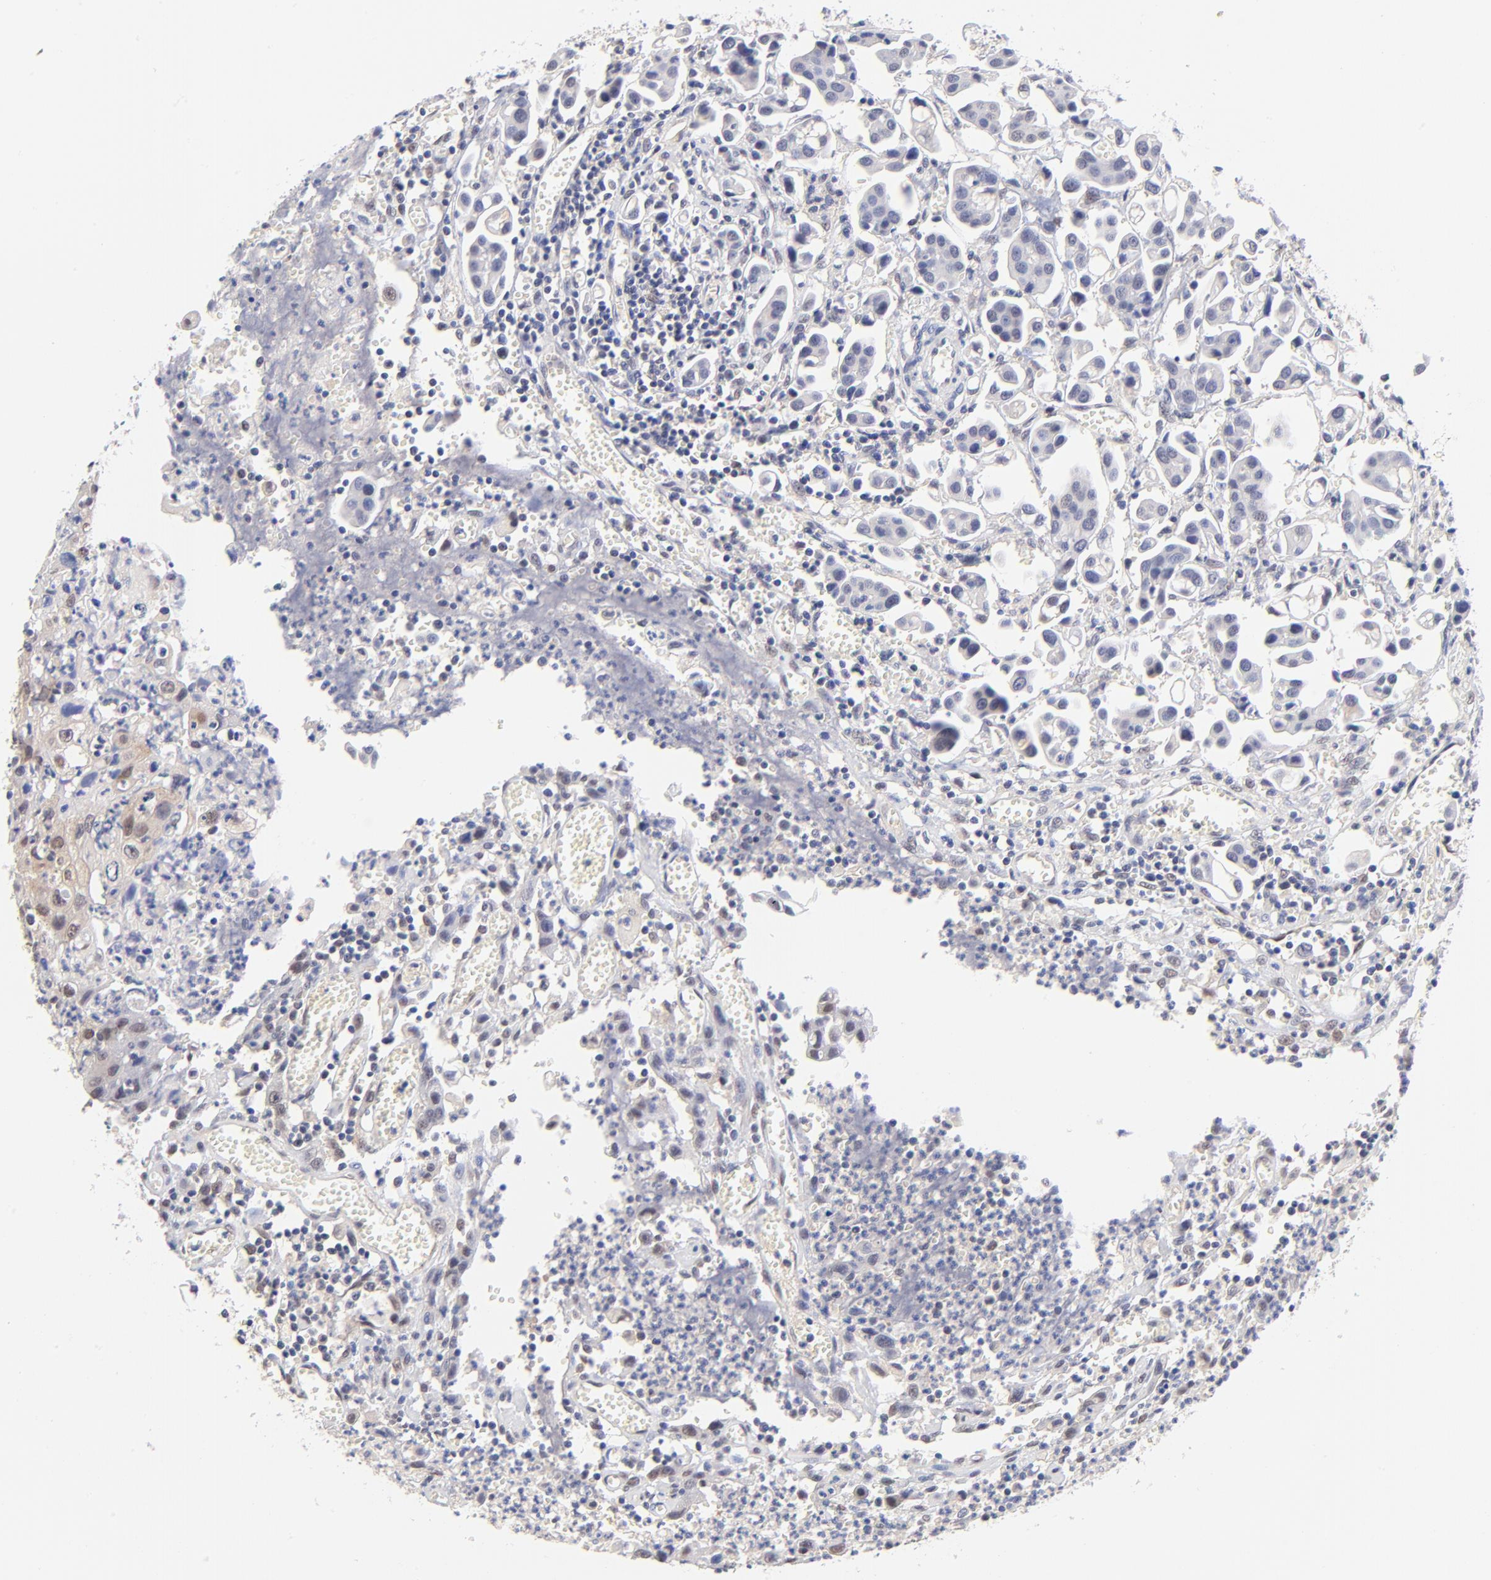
{"staining": {"intensity": "weak", "quantity": ">75%", "location": "cytoplasmic/membranous"}, "tissue": "urothelial cancer", "cell_type": "Tumor cells", "image_type": "cancer", "snomed": [{"axis": "morphology", "description": "Urothelial carcinoma, High grade"}, {"axis": "topography", "description": "Urinary bladder"}], "caption": "DAB immunohistochemical staining of high-grade urothelial carcinoma displays weak cytoplasmic/membranous protein positivity in approximately >75% of tumor cells.", "gene": "TXNL1", "patient": {"sex": "male", "age": 66}}